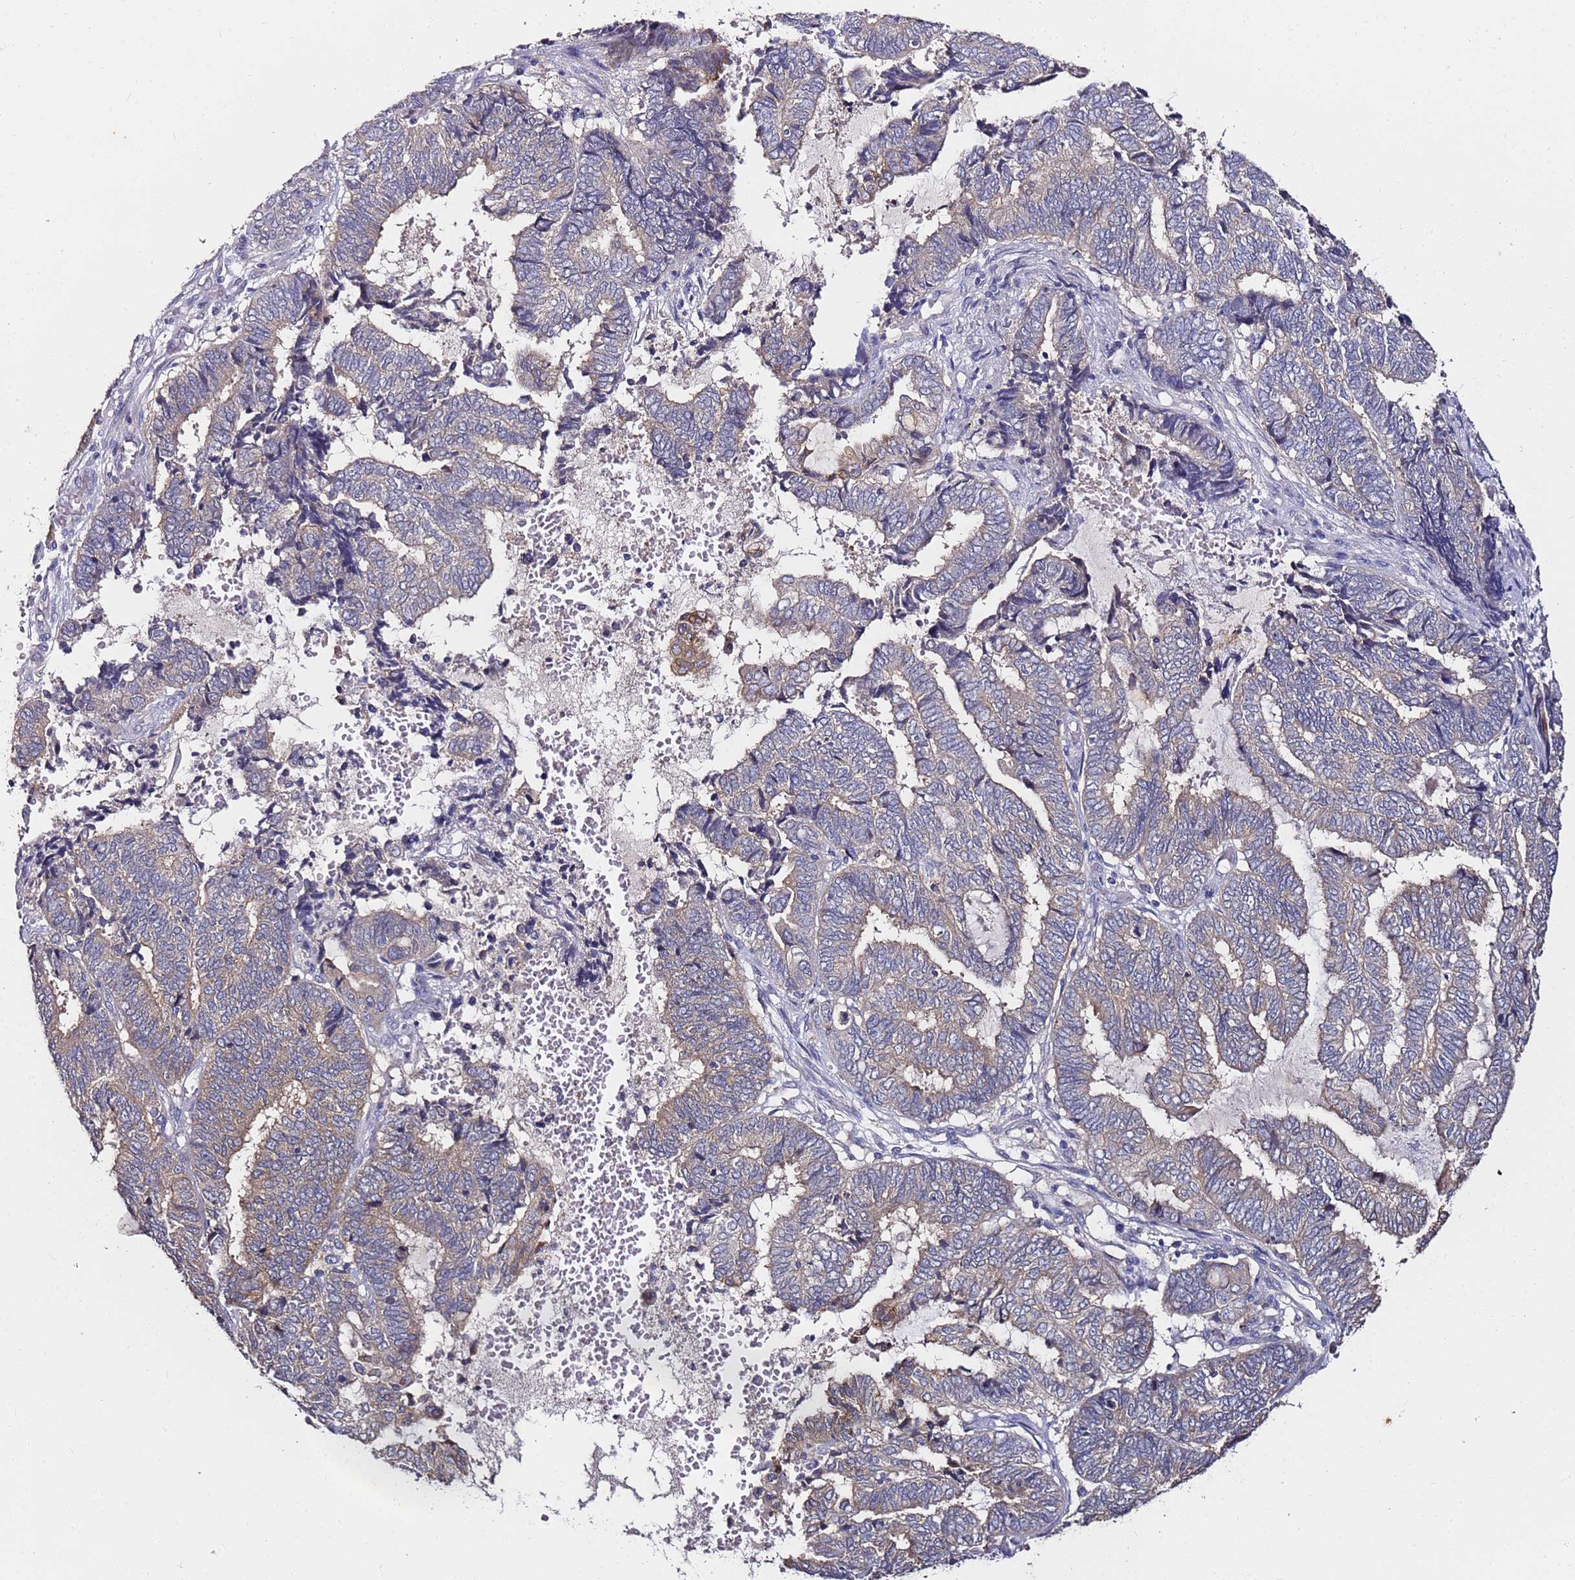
{"staining": {"intensity": "weak", "quantity": "25%-75%", "location": "cytoplasmic/membranous"}, "tissue": "endometrial cancer", "cell_type": "Tumor cells", "image_type": "cancer", "snomed": [{"axis": "morphology", "description": "Adenocarcinoma, NOS"}, {"axis": "topography", "description": "Uterus"}, {"axis": "topography", "description": "Endometrium"}], "caption": "Protein expression analysis of human endometrial cancer reveals weak cytoplasmic/membranous positivity in about 25%-75% of tumor cells. The staining was performed using DAB (3,3'-diaminobenzidine) to visualize the protein expression in brown, while the nuclei were stained in blue with hematoxylin (Magnification: 20x).", "gene": "SRRM5", "patient": {"sex": "female", "age": 70}}